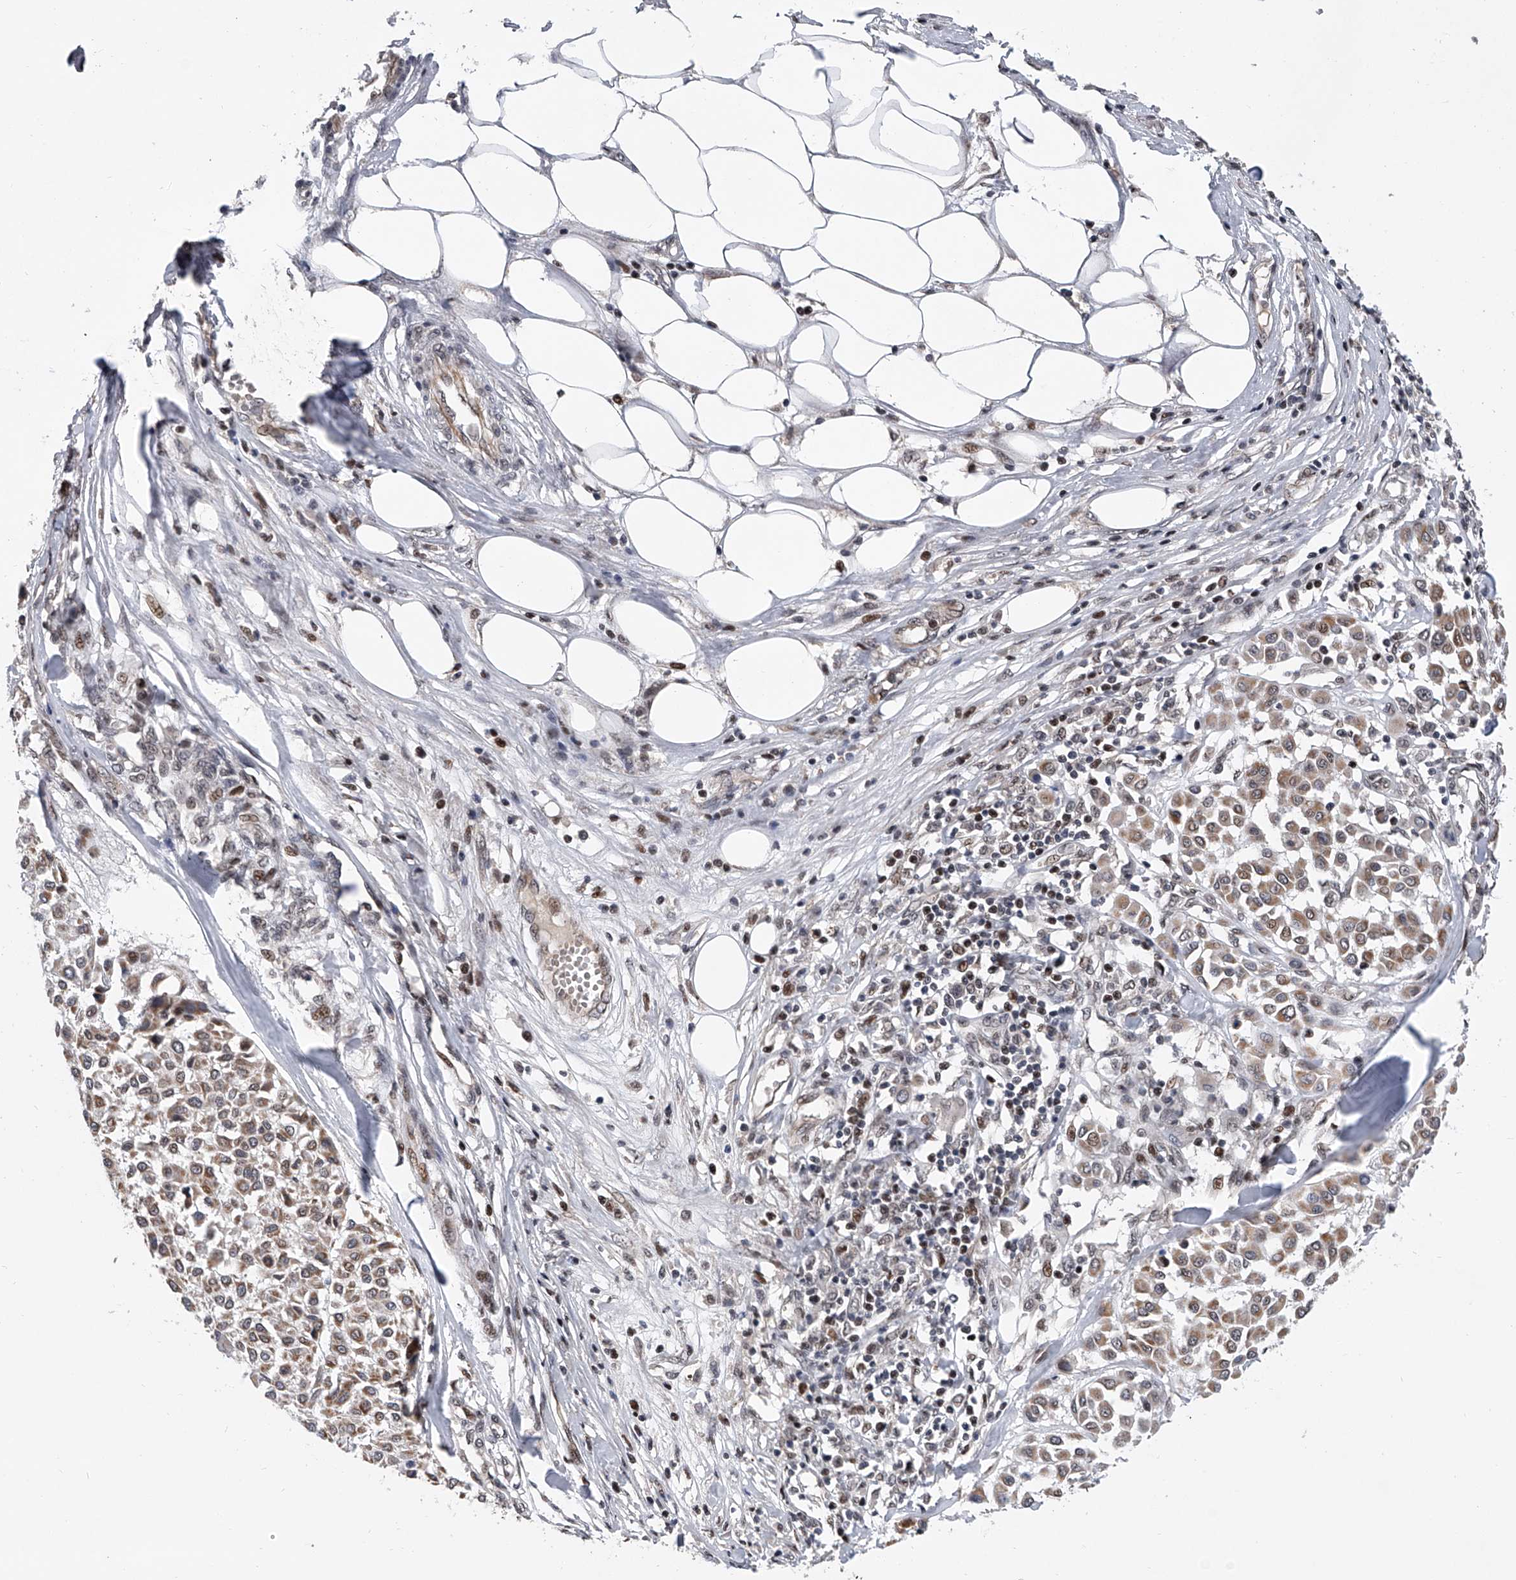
{"staining": {"intensity": "moderate", "quantity": "25%-75%", "location": "cytoplasmic/membranous,nuclear"}, "tissue": "melanoma", "cell_type": "Tumor cells", "image_type": "cancer", "snomed": [{"axis": "morphology", "description": "Malignant melanoma, Metastatic site"}, {"axis": "topography", "description": "Soft tissue"}], "caption": "This photomicrograph demonstrates immunohistochemistry (IHC) staining of malignant melanoma (metastatic site), with medium moderate cytoplasmic/membranous and nuclear expression in approximately 25%-75% of tumor cells.", "gene": "ZNF426", "patient": {"sex": "male", "age": 41}}